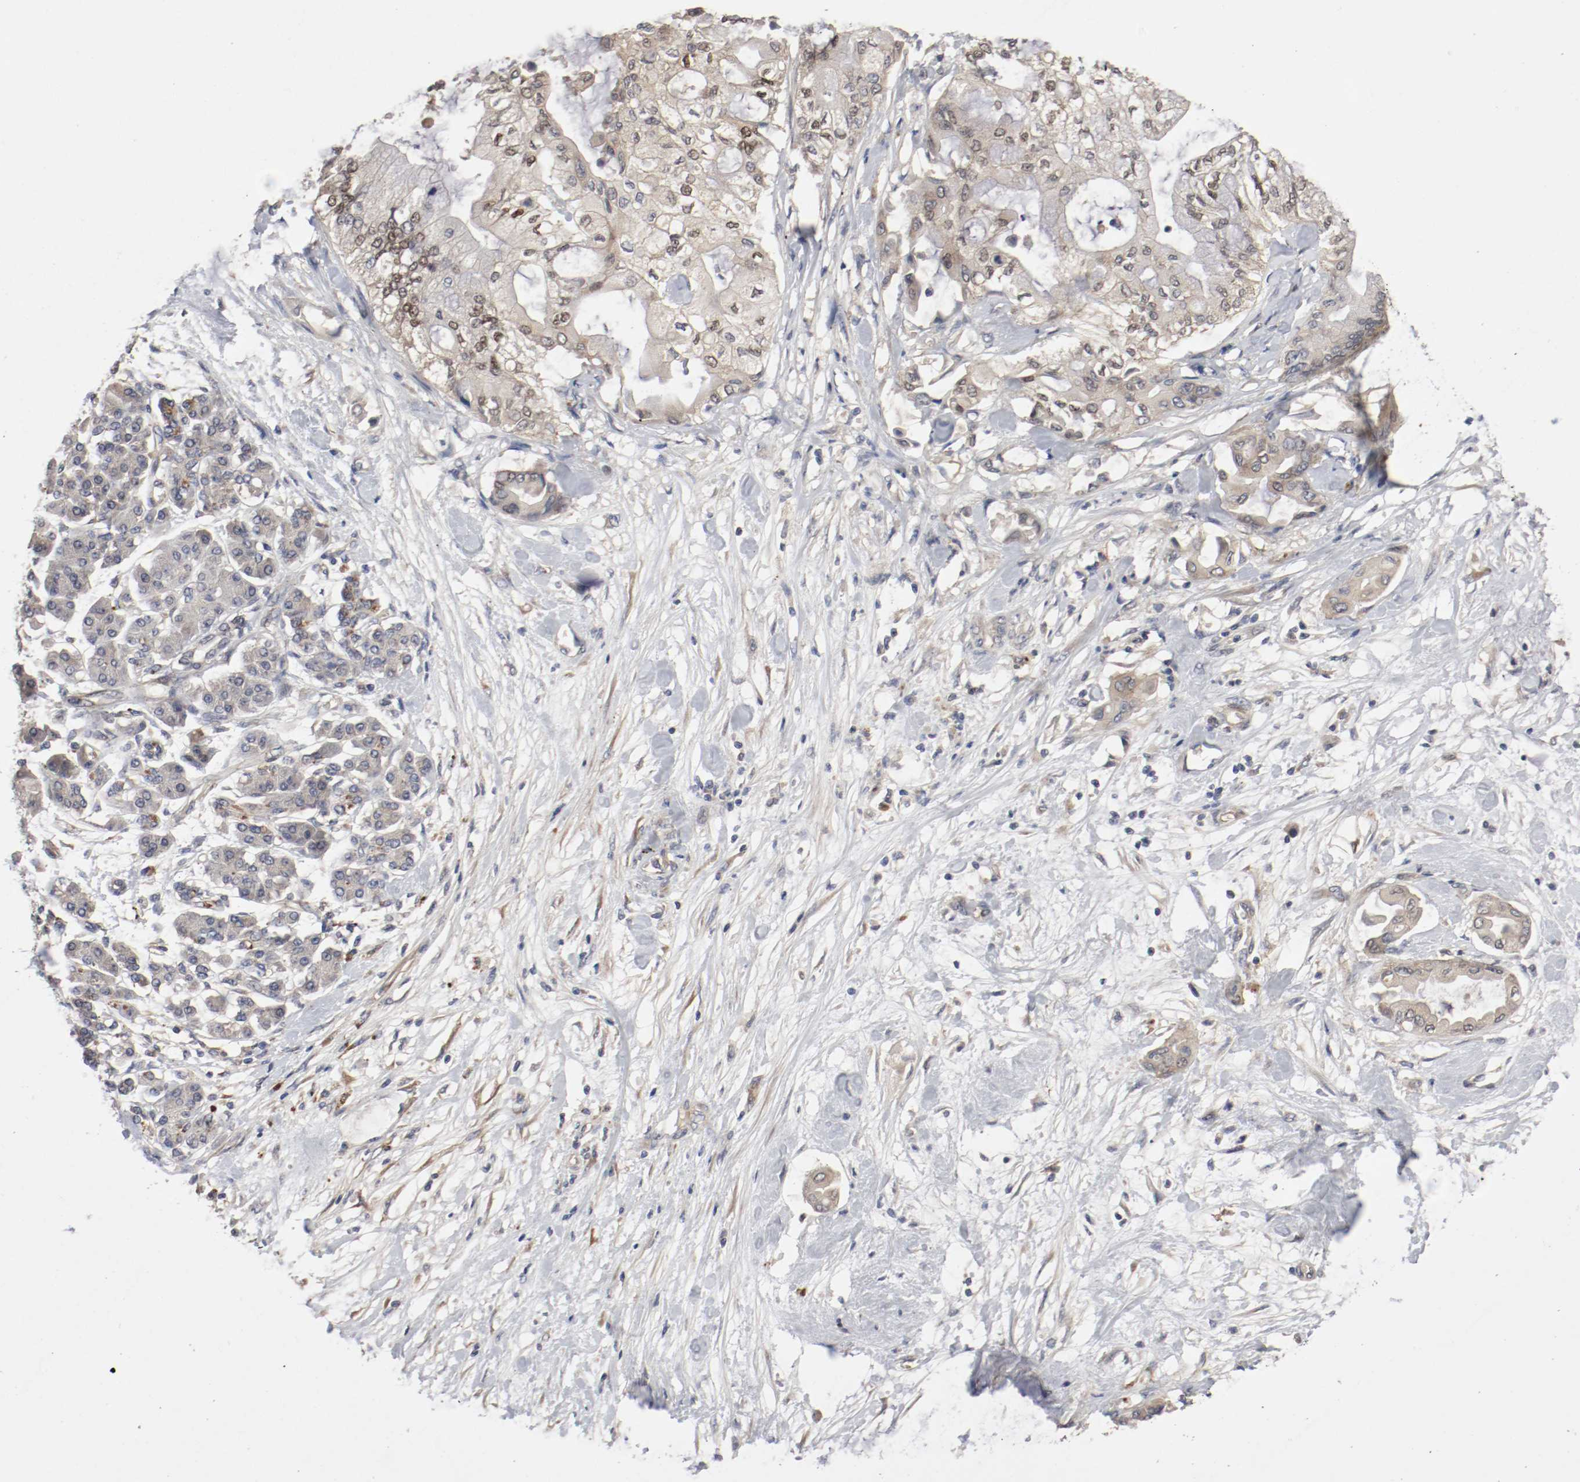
{"staining": {"intensity": "moderate", "quantity": ">75%", "location": "cytoplasmic/membranous"}, "tissue": "pancreatic cancer", "cell_type": "Tumor cells", "image_type": "cancer", "snomed": [{"axis": "morphology", "description": "Adenocarcinoma, NOS"}, {"axis": "morphology", "description": "Adenocarcinoma, metastatic, NOS"}, {"axis": "topography", "description": "Lymph node"}, {"axis": "topography", "description": "Pancreas"}, {"axis": "topography", "description": "Duodenum"}], "caption": "High-power microscopy captured an immunohistochemistry (IHC) image of pancreatic metastatic adenocarcinoma, revealing moderate cytoplasmic/membranous positivity in approximately >75% of tumor cells. (Brightfield microscopy of DAB IHC at high magnification).", "gene": "REN", "patient": {"sex": "female", "age": 64}}